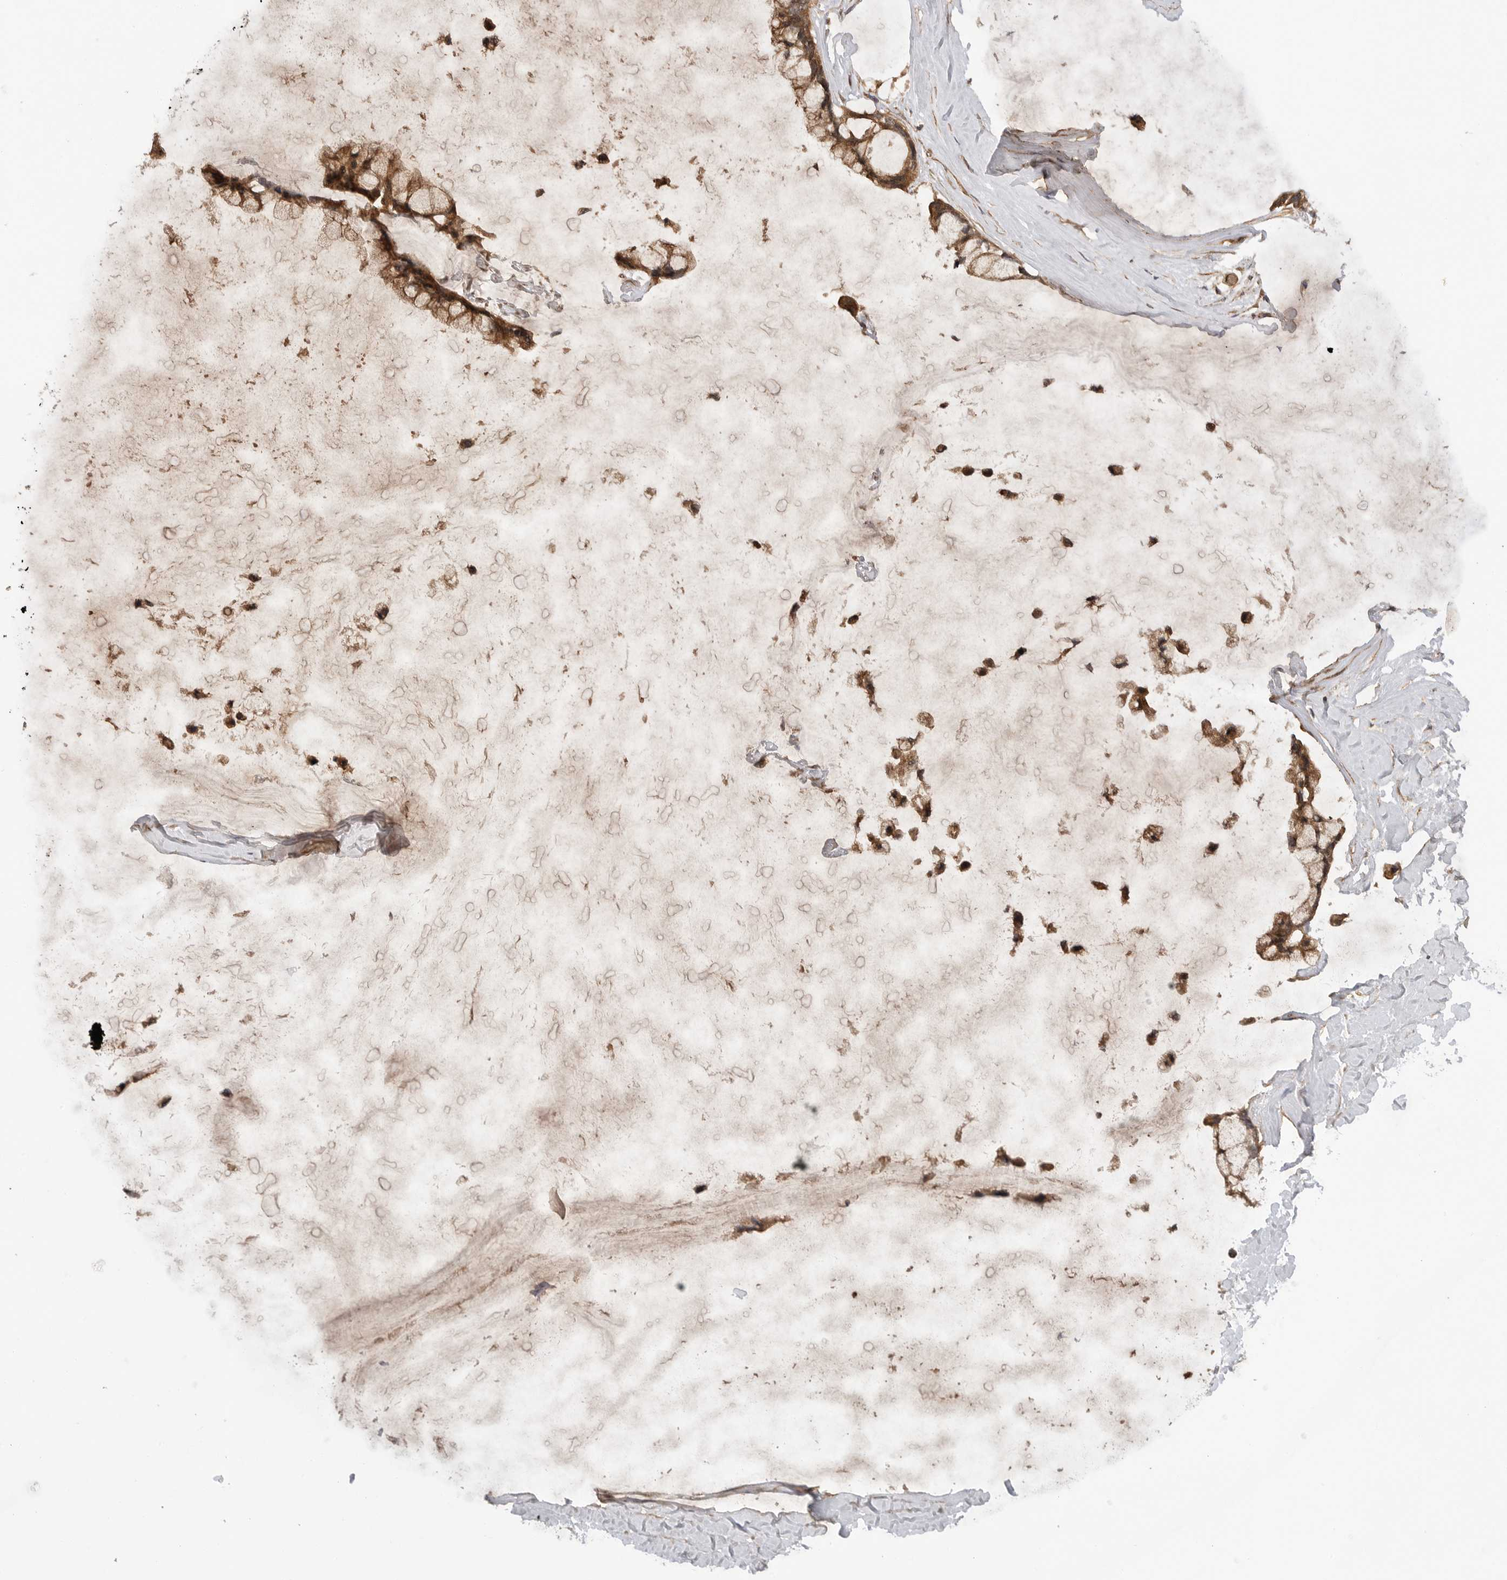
{"staining": {"intensity": "moderate", "quantity": ">75%", "location": "cytoplasmic/membranous"}, "tissue": "ovarian cancer", "cell_type": "Tumor cells", "image_type": "cancer", "snomed": [{"axis": "morphology", "description": "Cystadenocarcinoma, mucinous, NOS"}, {"axis": "topography", "description": "Ovary"}], "caption": "High-magnification brightfield microscopy of ovarian cancer (mucinous cystadenocarcinoma) stained with DAB (3,3'-diaminobenzidine) (brown) and counterstained with hematoxylin (blue). tumor cells exhibit moderate cytoplasmic/membranous staining is seen in about>75% of cells. (Stains: DAB in brown, nuclei in blue, Microscopy: brightfield microscopy at high magnification).", "gene": "PRDX4", "patient": {"sex": "female", "age": 39}}